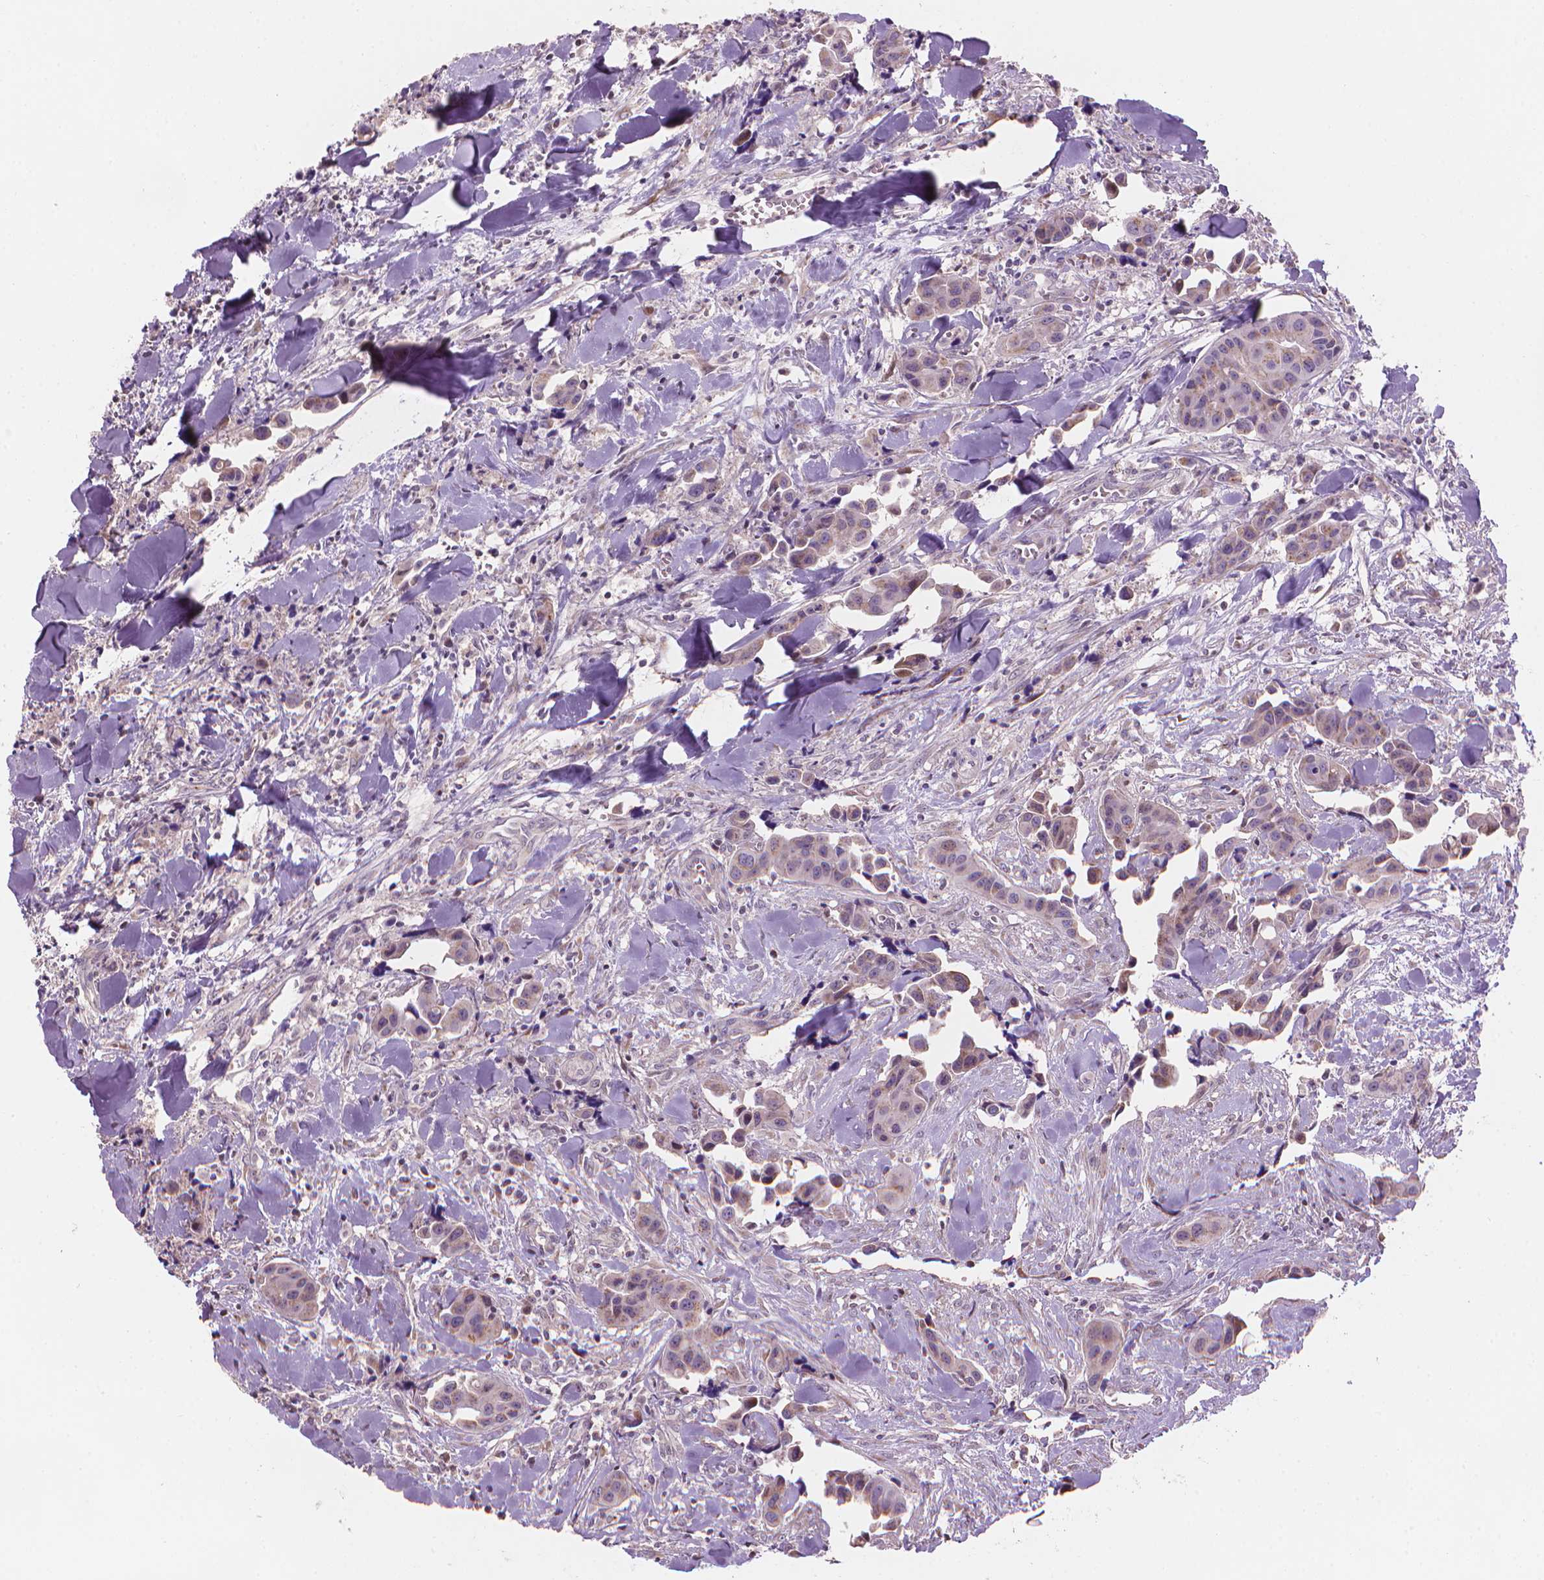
{"staining": {"intensity": "weak", "quantity": "25%-75%", "location": "cytoplasmic/membranous"}, "tissue": "head and neck cancer", "cell_type": "Tumor cells", "image_type": "cancer", "snomed": [{"axis": "morphology", "description": "Adenocarcinoma, NOS"}, {"axis": "topography", "description": "Head-Neck"}], "caption": "DAB (3,3'-diaminobenzidine) immunohistochemical staining of human head and neck cancer displays weak cytoplasmic/membranous protein positivity in about 25%-75% of tumor cells. The staining is performed using DAB brown chromogen to label protein expression. The nuclei are counter-stained blue using hematoxylin.", "gene": "IFFO1", "patient": {"sex": "male", "age": 76}}